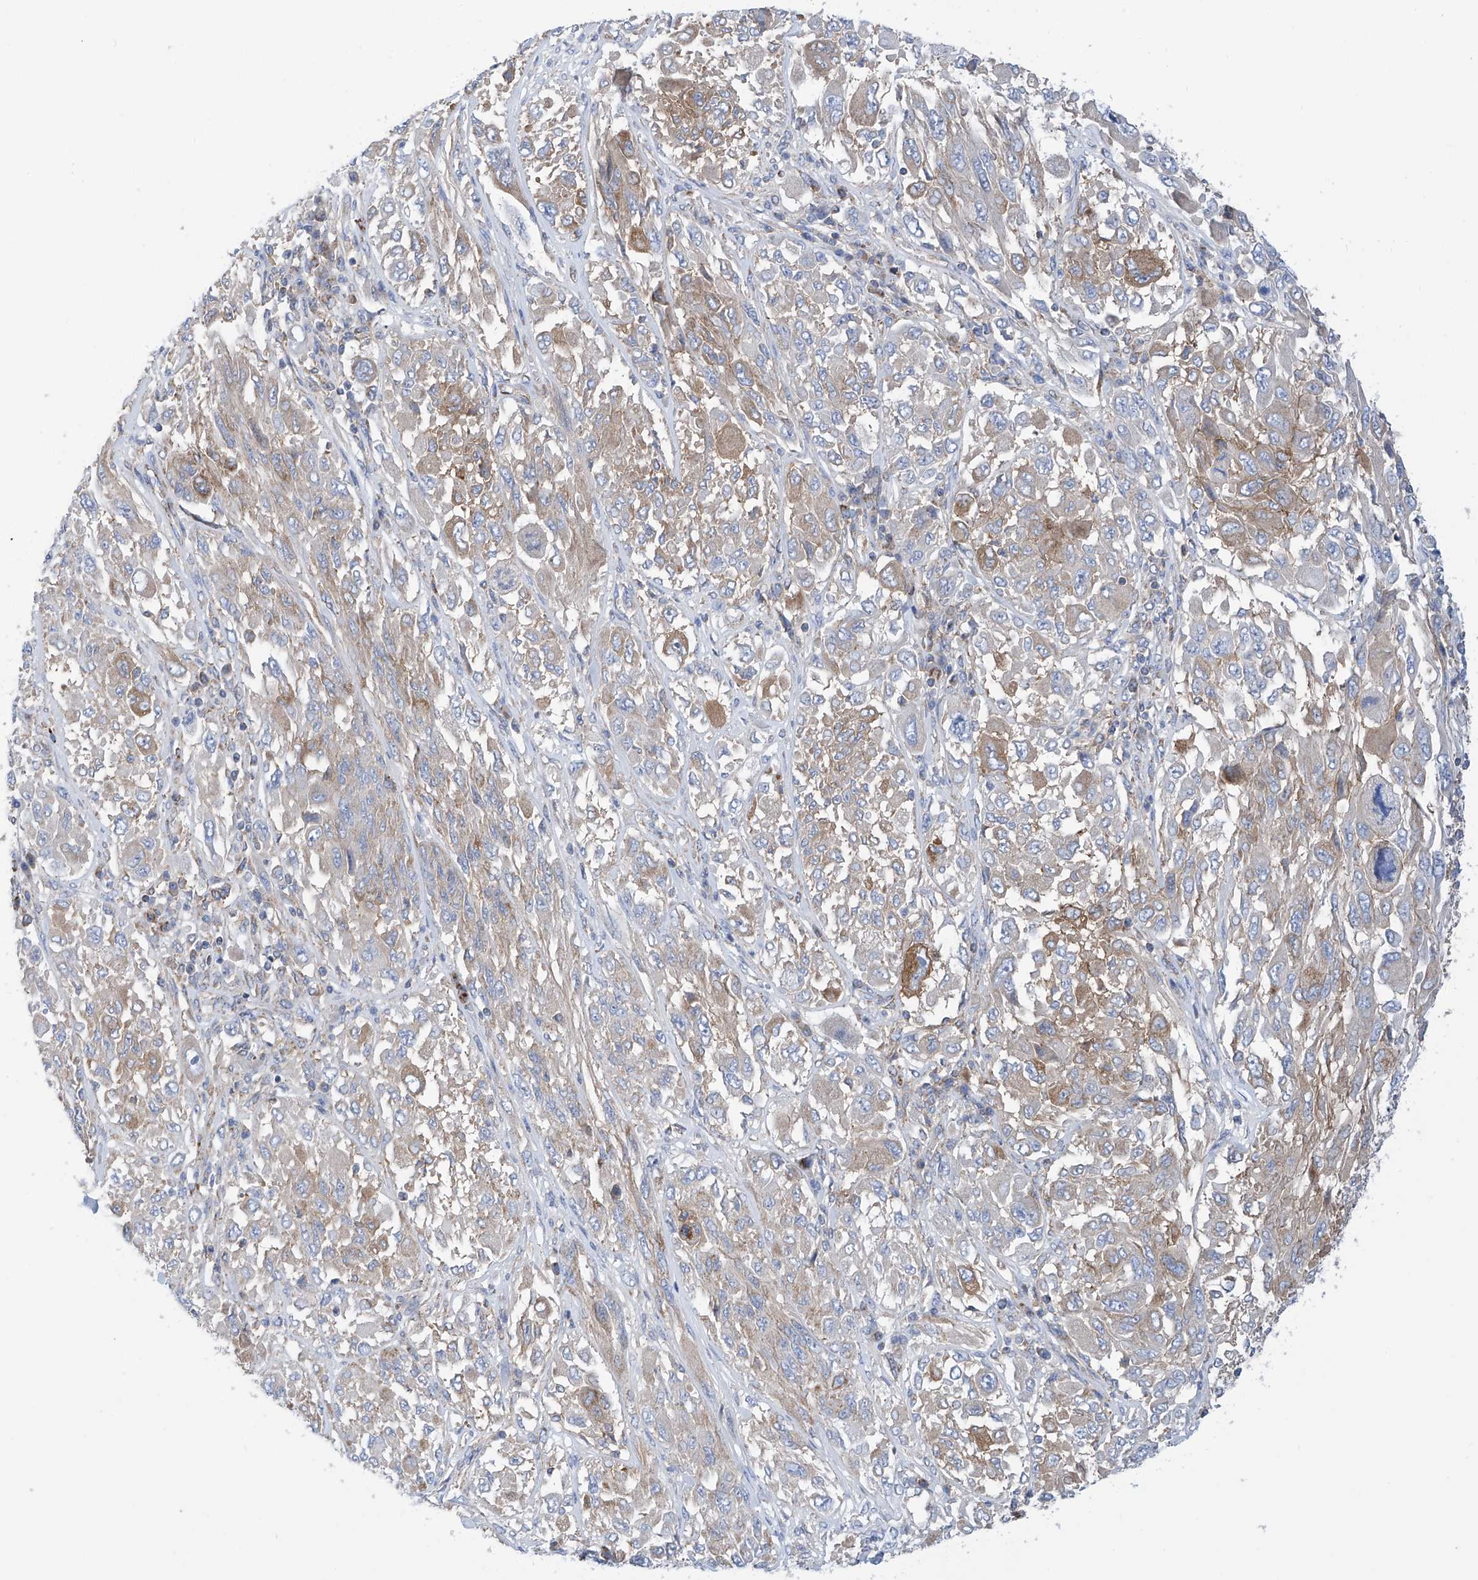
{"staining": {"intensity": "moderate", "quantity": "<25%", "location": "cytoplasmic/membranous"}, "tissue": "melanoma", "cell_type": "Tumor cells", "image_type": "cancer", "snomed": [{"axis": "morphology", "description": "Malignant melanoma, NOS"}, {"axis": "topography", "description": "Skin"}], "caption": "Moderate cytoplasmic/membranous expression for a protein is appreciated in about <25% of tumor cells of melanoma using immunohistochemistry.", "gene": "P2RX7", "patient": {"sex": "female", "age": 91}}